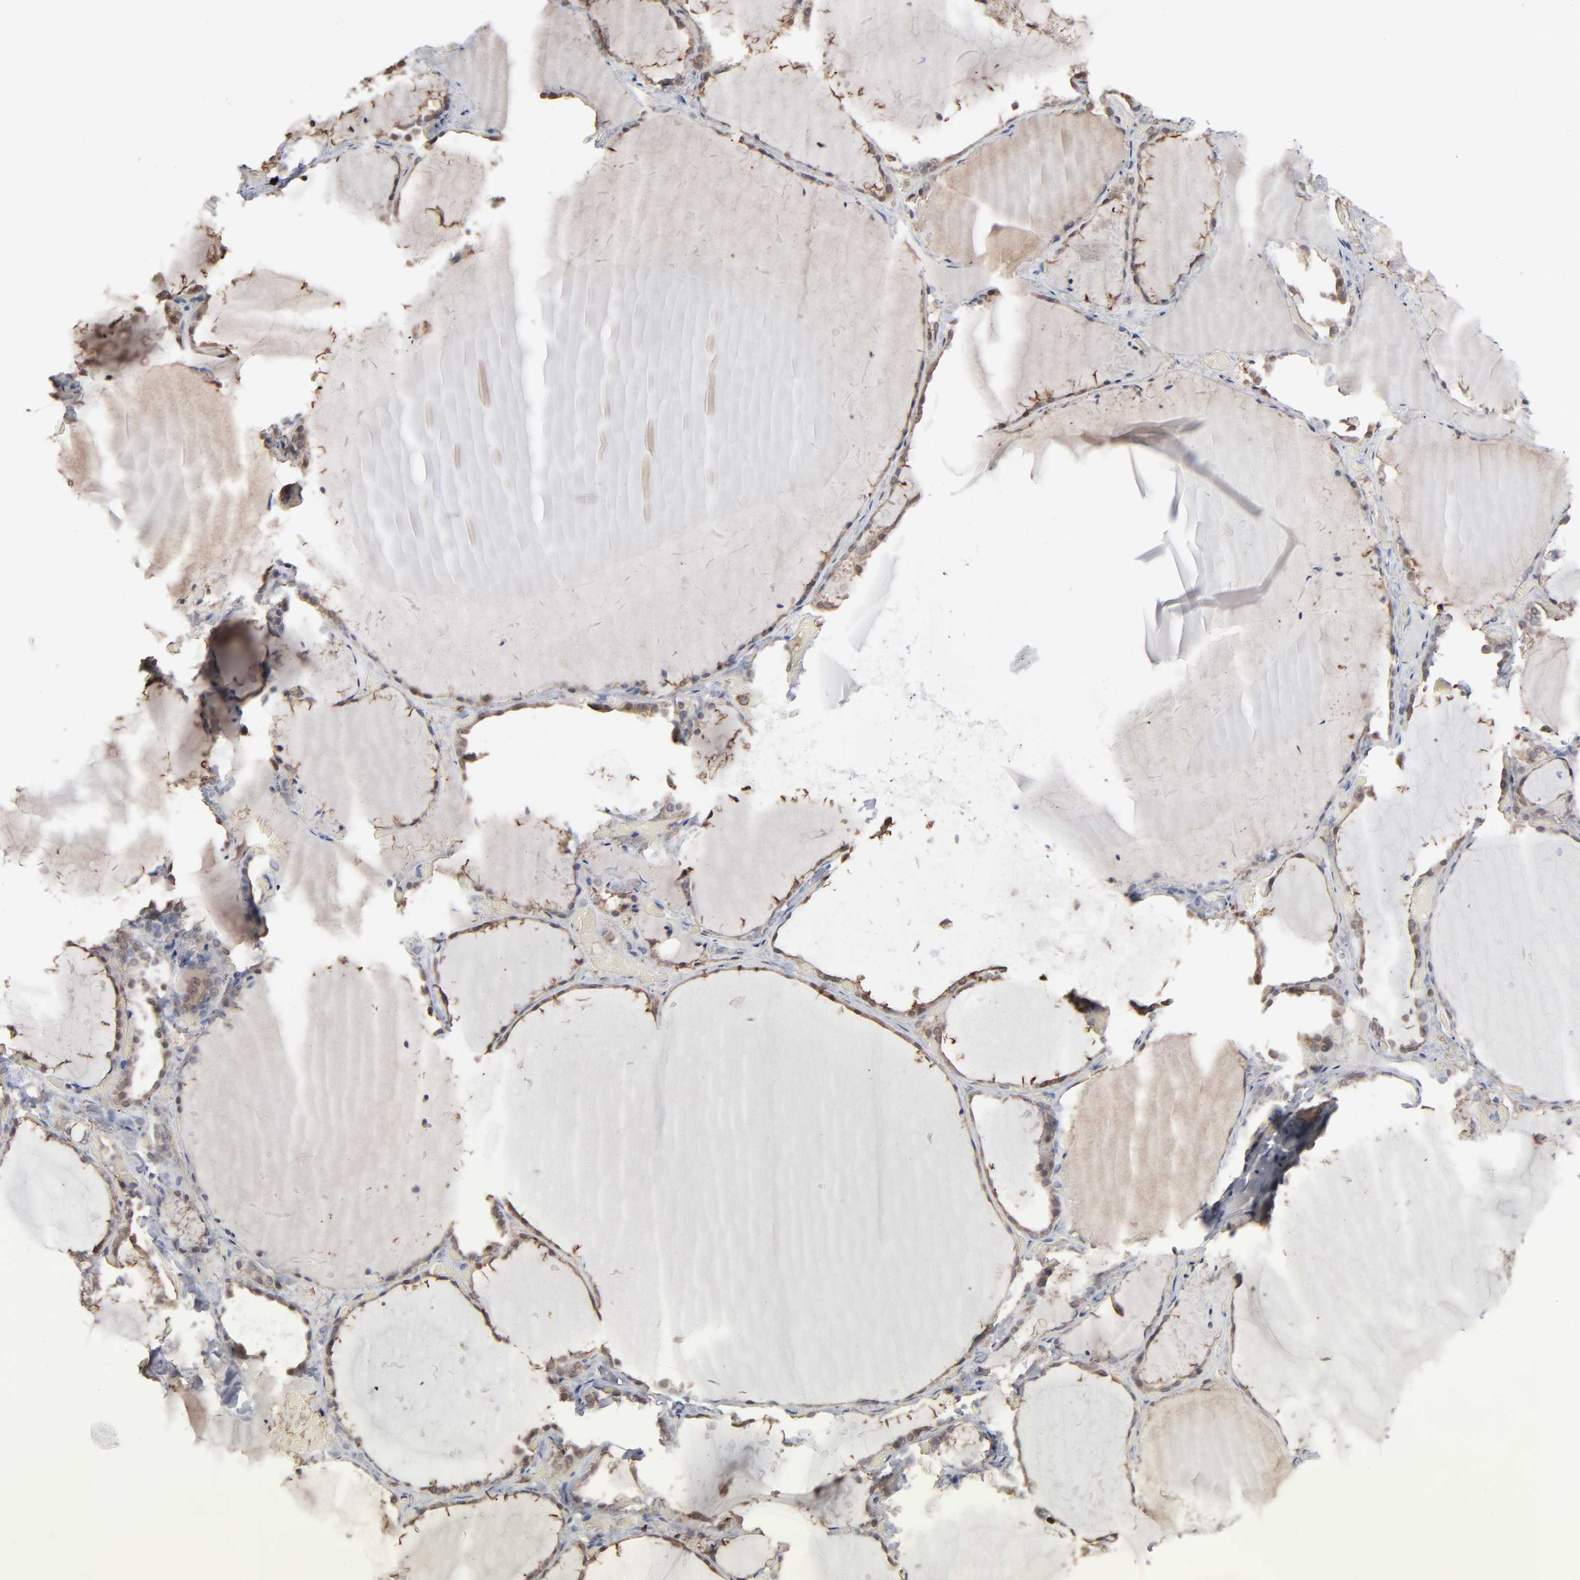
{"staining": {"intensity": "moderate", "quantity": ">75%", "location": "cytoplasmic/membranous"}, "tissue": "thyroid gland", "cell_type": "Glandular cells", "image_type": "normal", "snomed": [{"axis": "morphology", "description": "Normal tissue, NOS"}, {"axis": "topography", "description": "Thyroid gland"}], "caption": "This histopathology image exhibits IHC staining of normal thyroid gland, with medium moderate cytoplasmic/membranous expression in about >75% of glandular cells.", "gene": "NME1", "patient": {"sex": "female", "age": 22}}